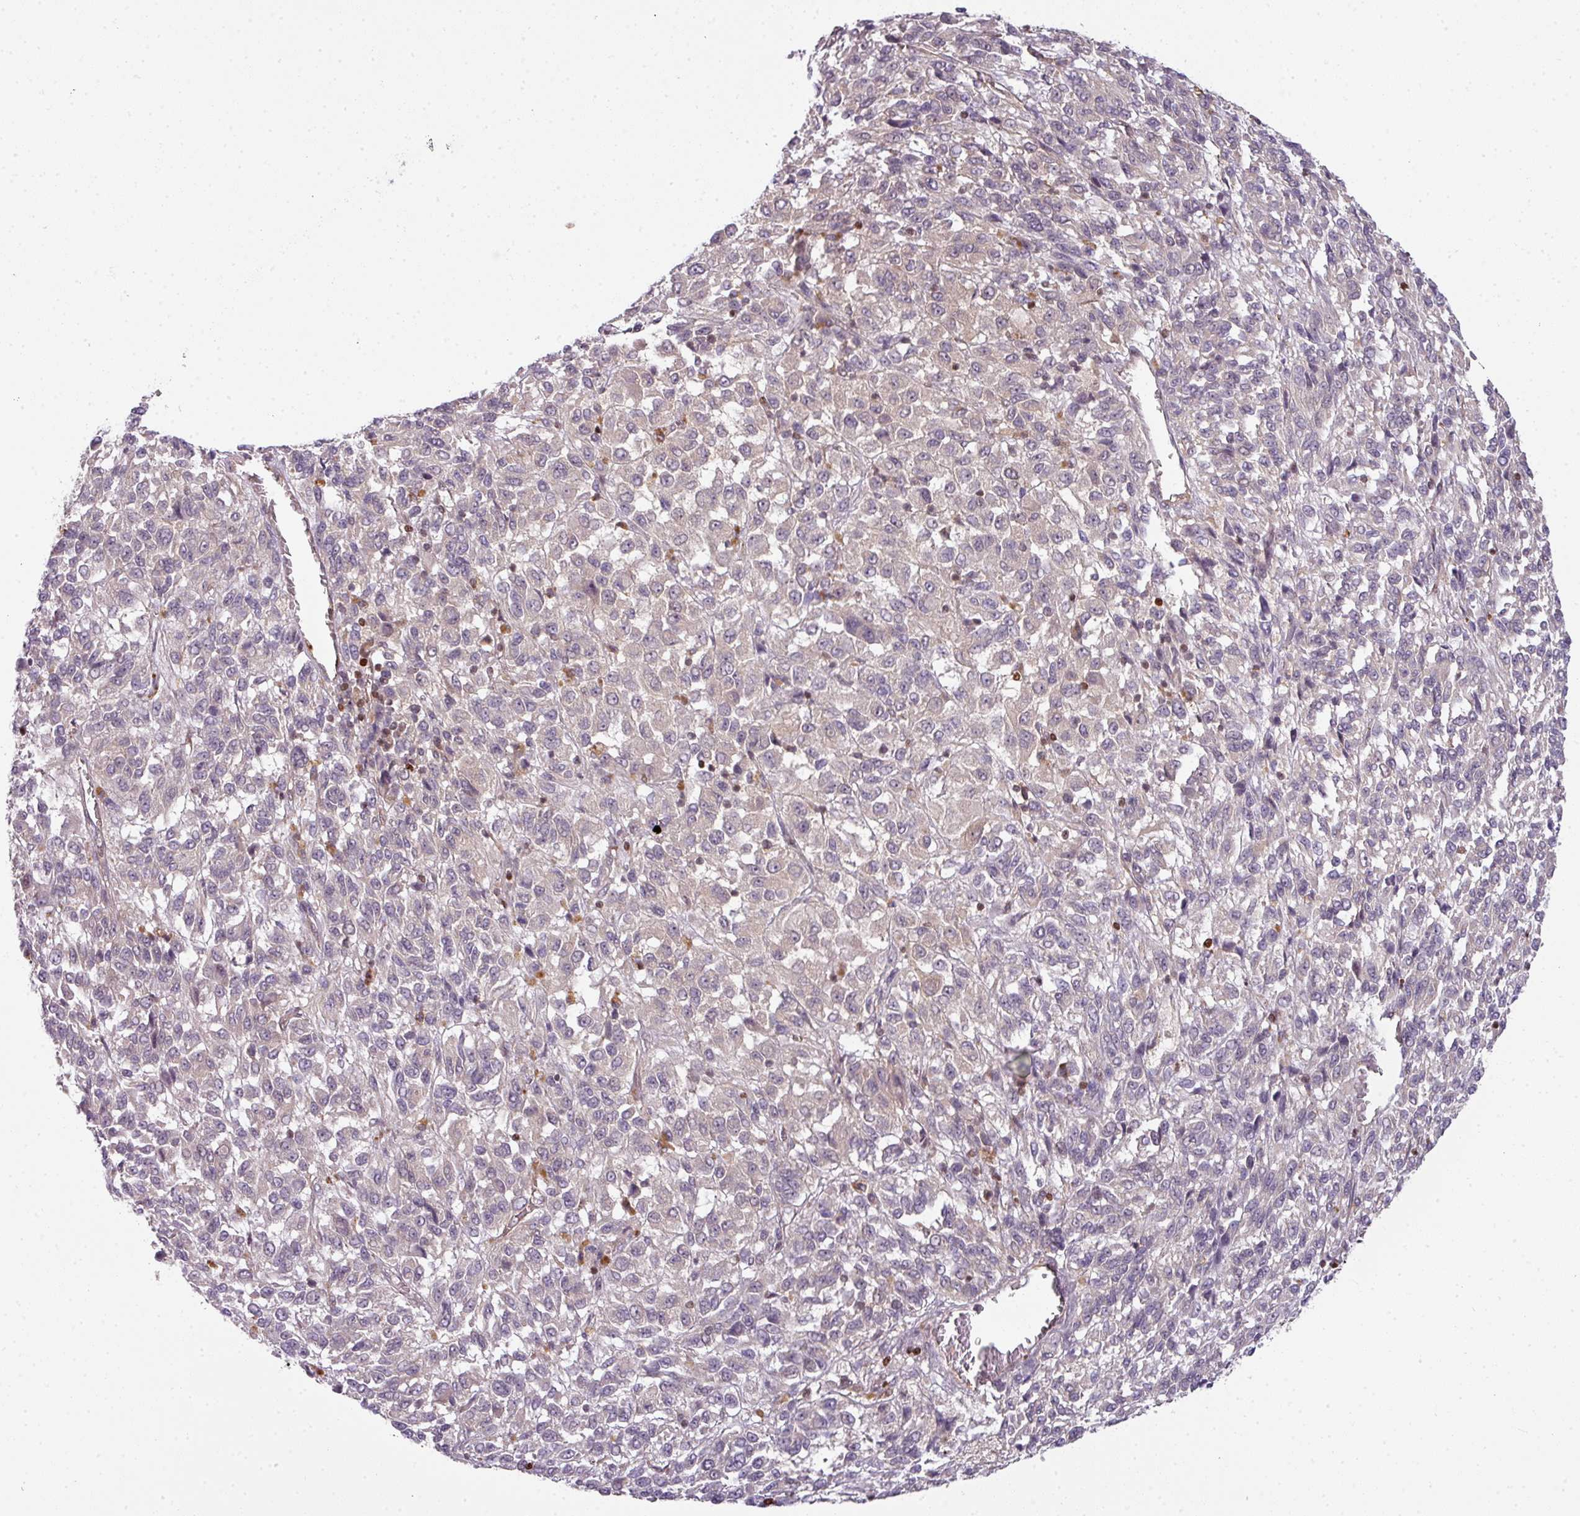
{"staining": {"intensity": "negative", "quantity": "none", "location": "none"}, "tissue": "melanoma", "cell_type": "Tumor cells", "image_type": "cancer", "snomed": [{"axis": "morphology", "description": "Malignant melanoma, Metastatic site"}, {"axis": "topography", "description": "Lung"}], "caption": "Tumor cells show no significant positivity in melanoma. (Brightfield microscopy of DAB (3,3'-diaminobenzidine) IHC at high magnification).", "gene": "STAT5A", "patient": {"sex": "male", "age": 64}}